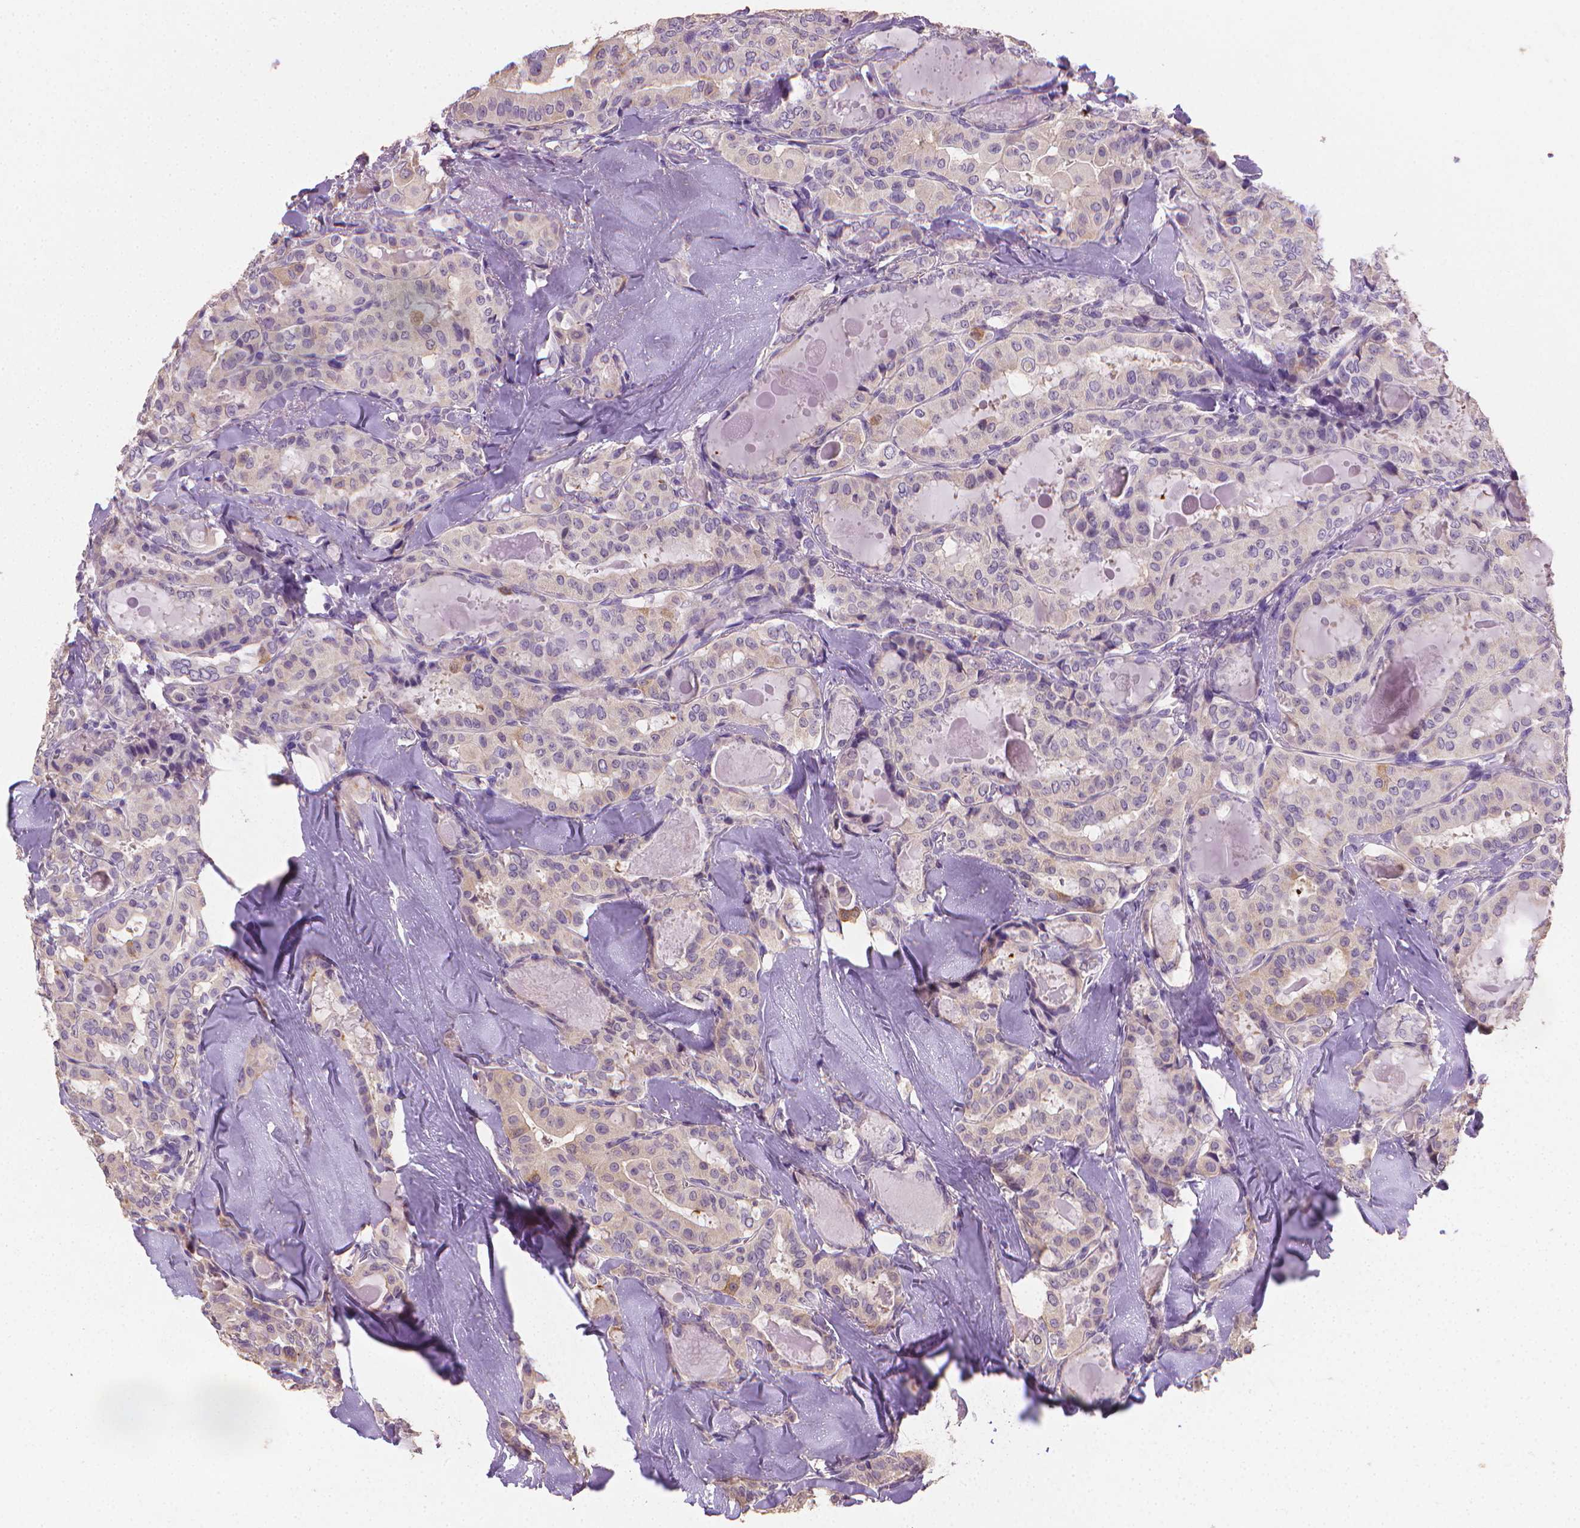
{"staining": {"intensity": "negative", "quantity": "none", "location": "none"}, "tissue": "thyroid cancer", "cell_type": "Tumor cells", "image_type": "cancer", "snomed": [{"axis": "morphology", "description": "Papillary adenocarcinoma, NOS"}, {"axis": "topography", "description": "Thyroid gland"}], "caption": "An image of thyroid papillary adenocarcinoma stained for a protein shows no brown staining in tumor cells. The staining is performed using DAB brown chromogen with nuclei counter-stained in using hematoxylin.", "gene": "CATIP", "patient": {"sex": "female", "age": 41}}